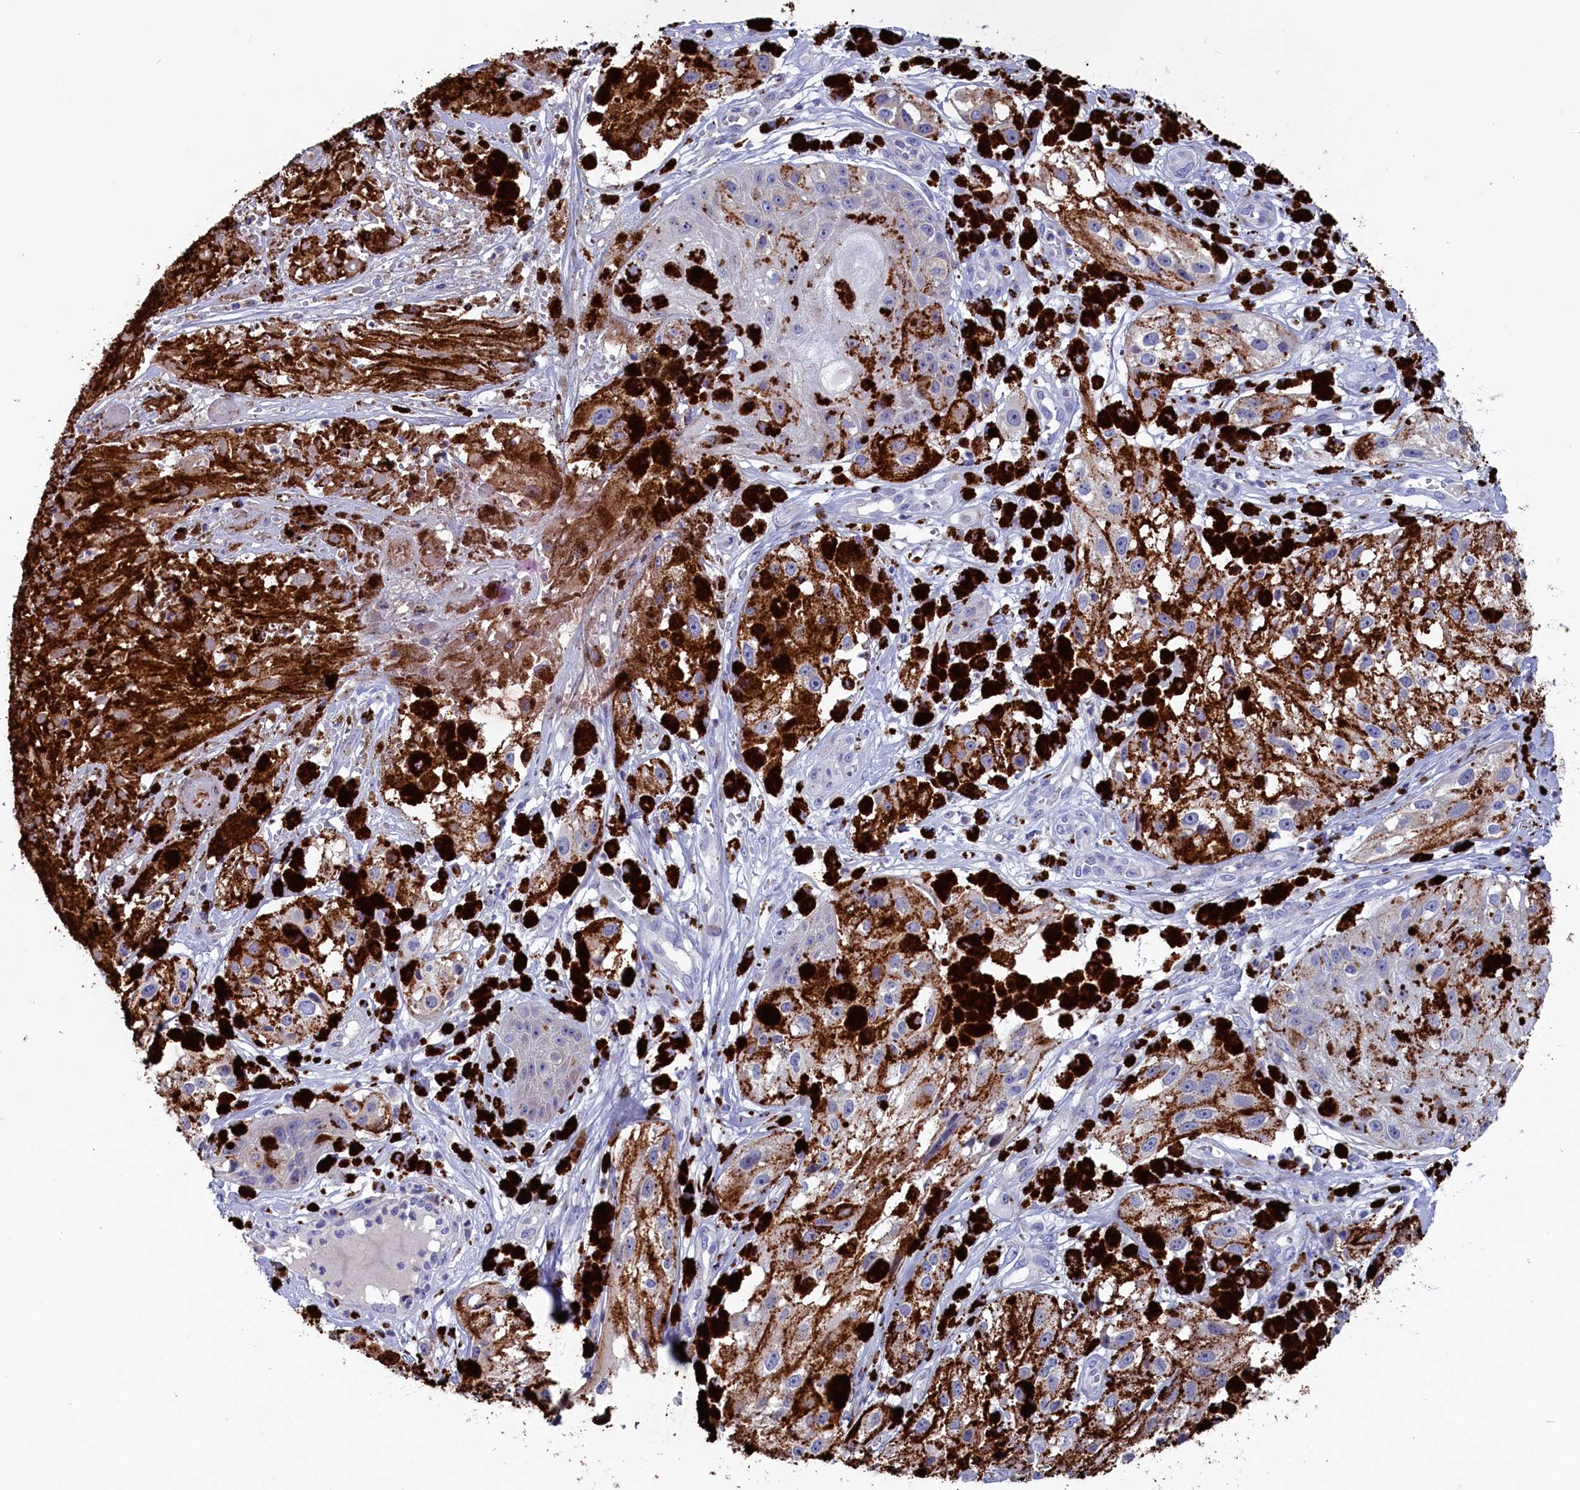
{"staining": {"intensity": "negative", "quantity": "none", "location": "none"}, "tissue": "melanoma", "cell_type": "Tumor cells", "image_type": "cancer", "snomed": [{"axis": "morphology", "description": "Malignant melanoma, NOS"}, {"axis": "topography", "description": "Skin"}], "caption": "Tumor cells are negative for brown protein staining in melanoma.", "gene": "NUDT7", "patient": {"sex": "male", "age": 88}}